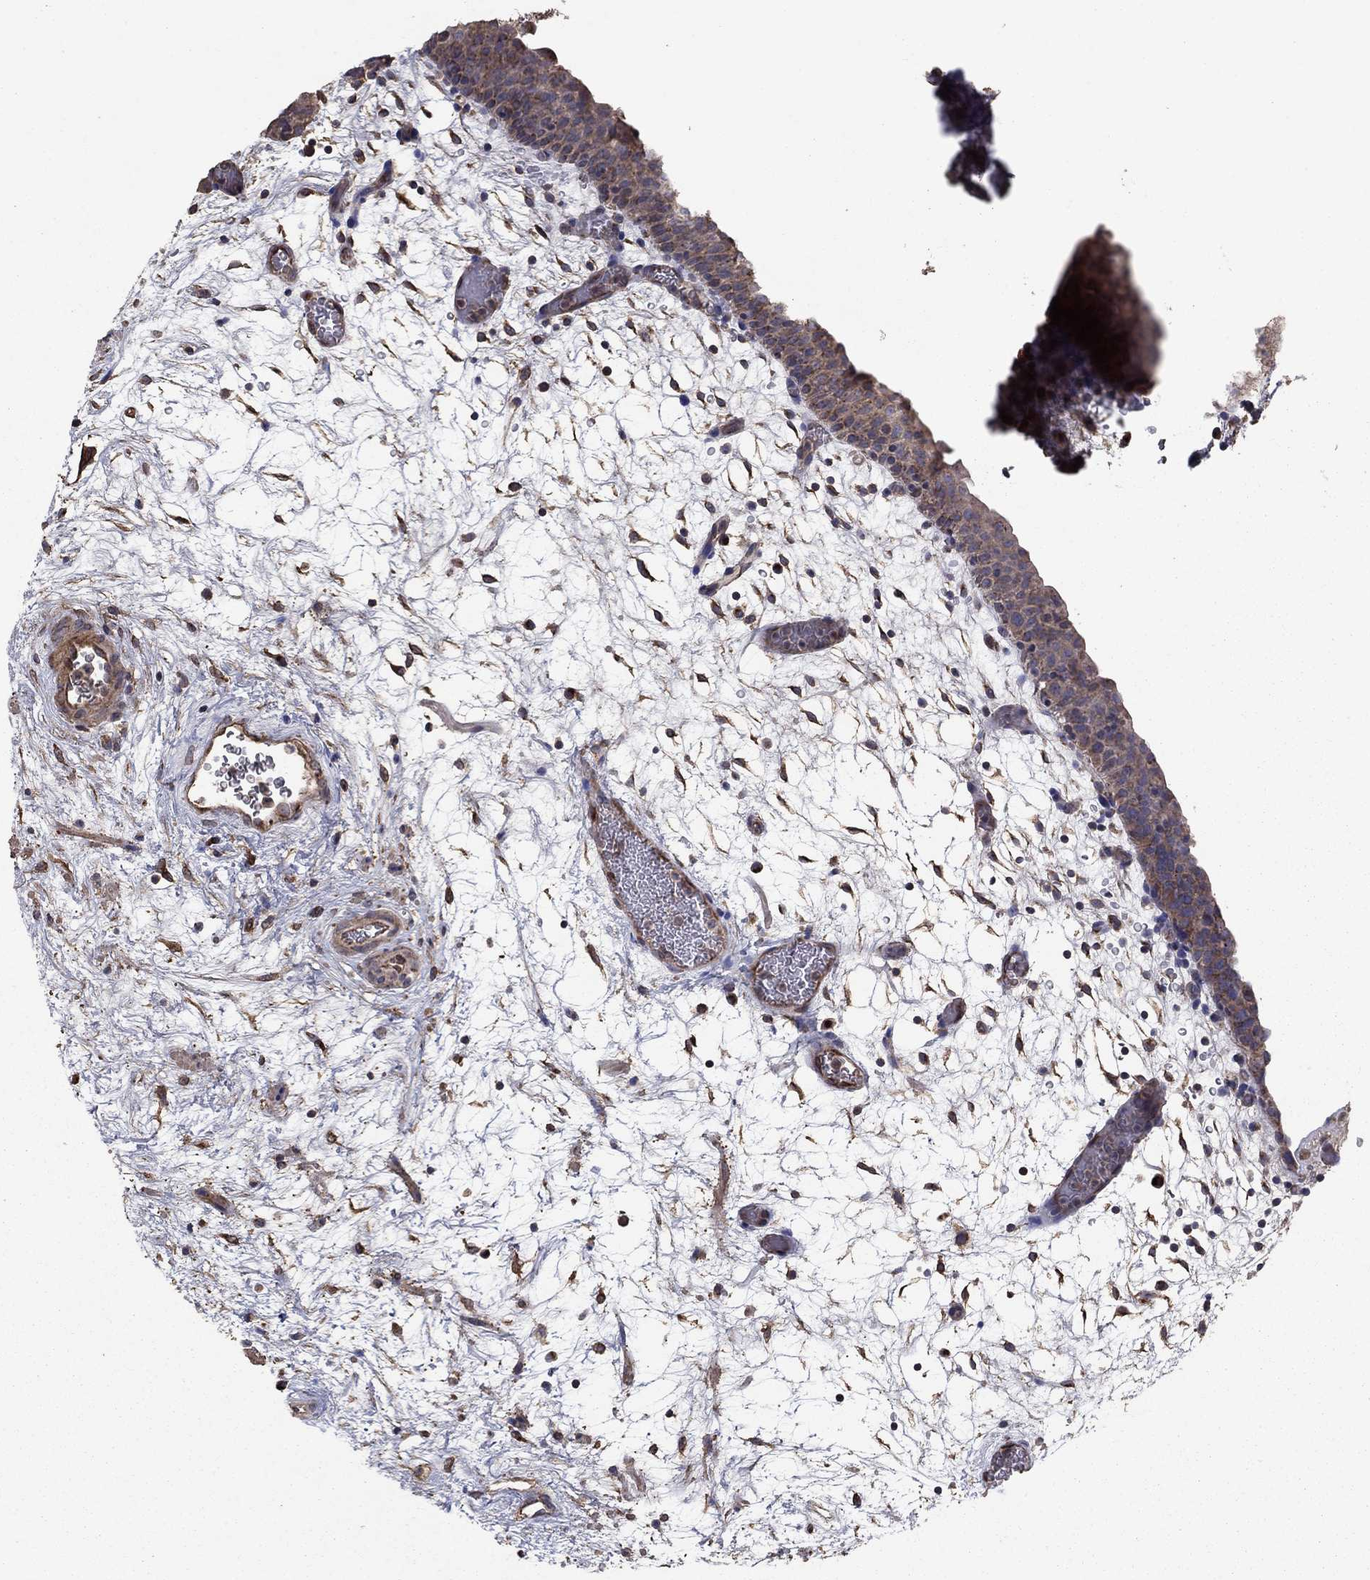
{"staining": {"intensity": "weak", "quantity": "25%-75%", "location": "cytoplasmic/membranous"}, "tissue": "urinary bladder", "cell_type": "Urothelial cells", "image_type": "normal", "snomed": [{"axis": "morphology", "description": "Normal tissue, NOS"}, {"axis": "topography", "description": "Urinary bladder"}], "caption": "A high-resolution image shows immunohistochemistry staining of benign urinary bladder, which exhibits weak cytoplasmic/membranous positivity in approximately 25%-75% of urothelial cells. (Stains: DAB (3,3'-diaminobenzidine) in brown, nuclei in blue, Microscopy: brightfield microscopy at high magnification).", "gene": "FLT4", "patient": {"sex": "male", "age": 37}}